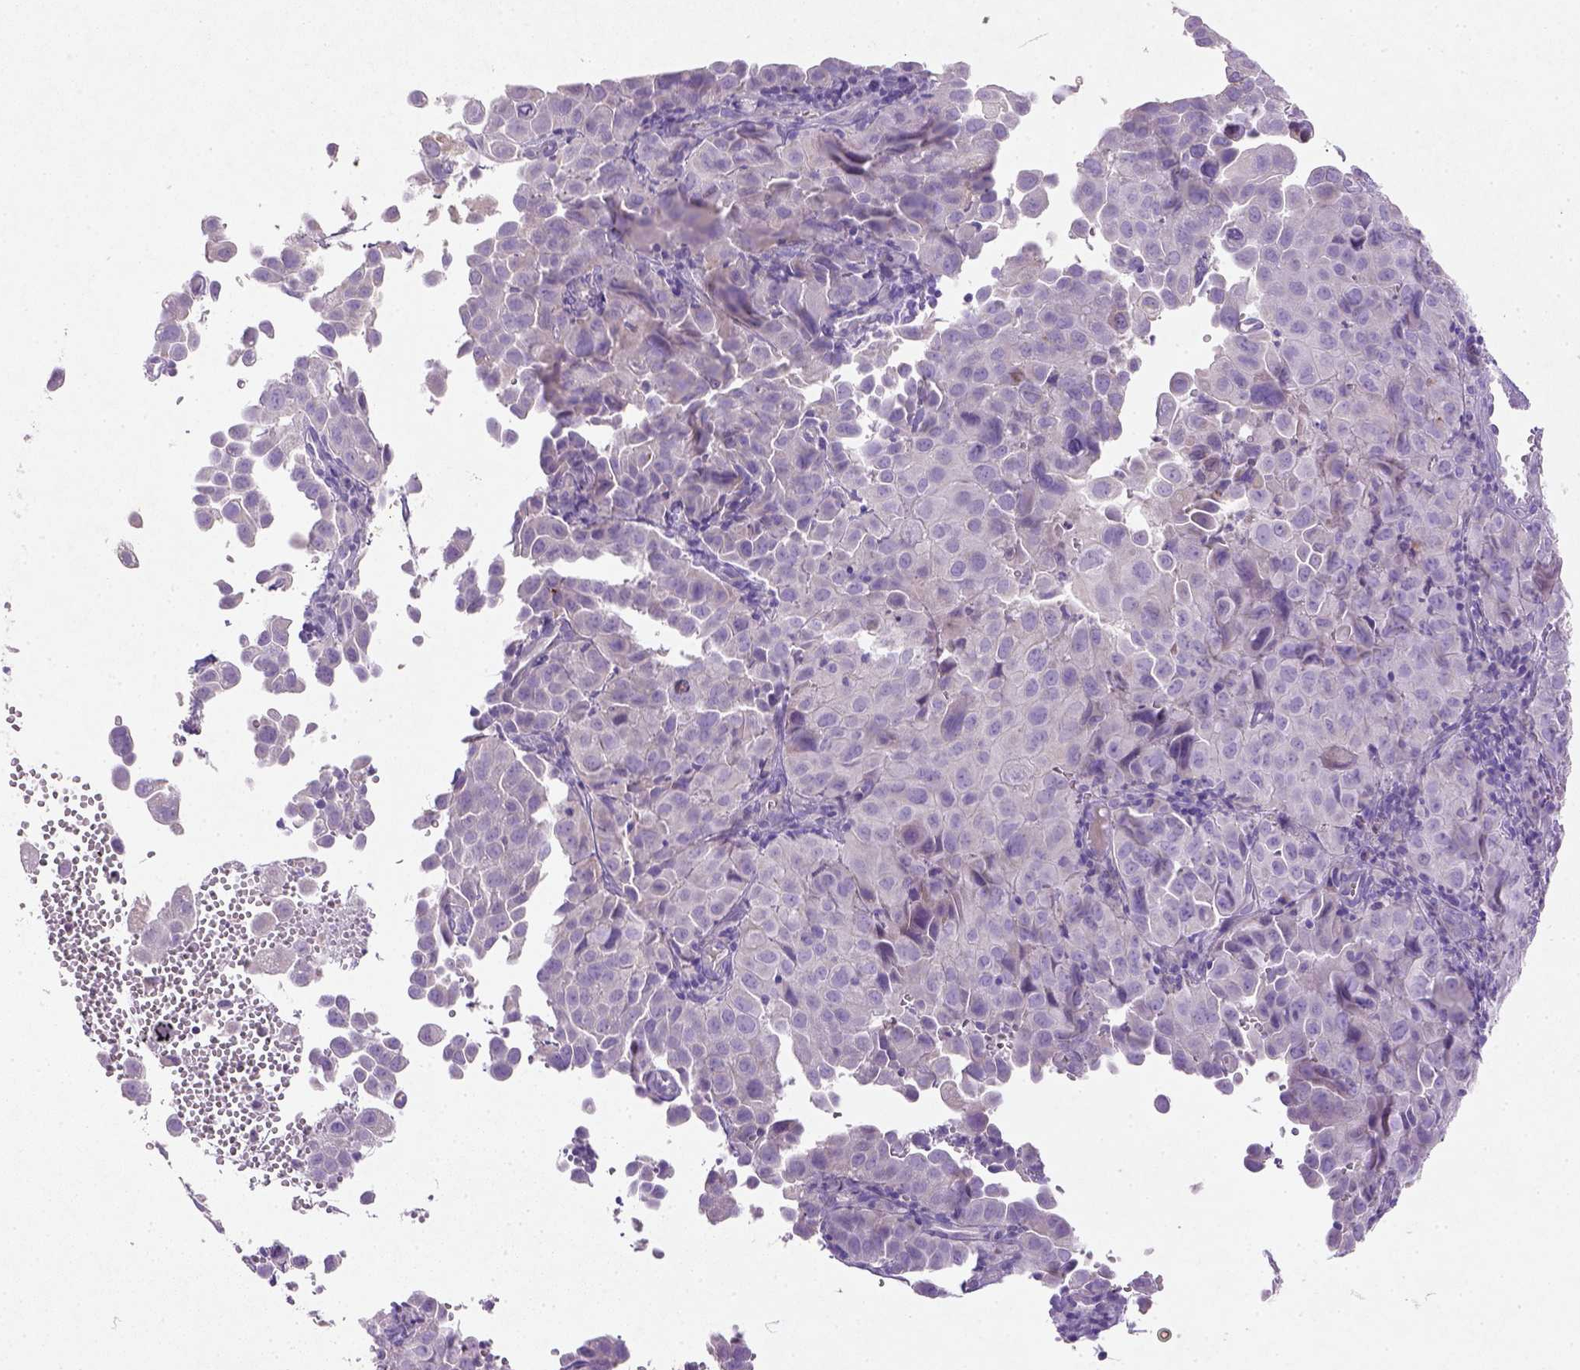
{"staining": {"intensity": "negative", "quantity": "none", "location": "none"}, "tissue": "cervical cancer", "cell_type": "Tumor cells", "image_type": "cancer", "snomed": [{"axis": "morphology", "description": "Squamous cell carcinoma, NOS"}, {"axis": "topography", "description": "Cervix"}], "caption": "This photomicrograph is of cervical squamous cell carcinoma stained with immunohistochemistry to label a protein in brown with the nuclei are counter-stained blue. There is no positivity in tumor cells.", "gene": "NUDT2", "patient": {"sex": "female", "age": 55}}